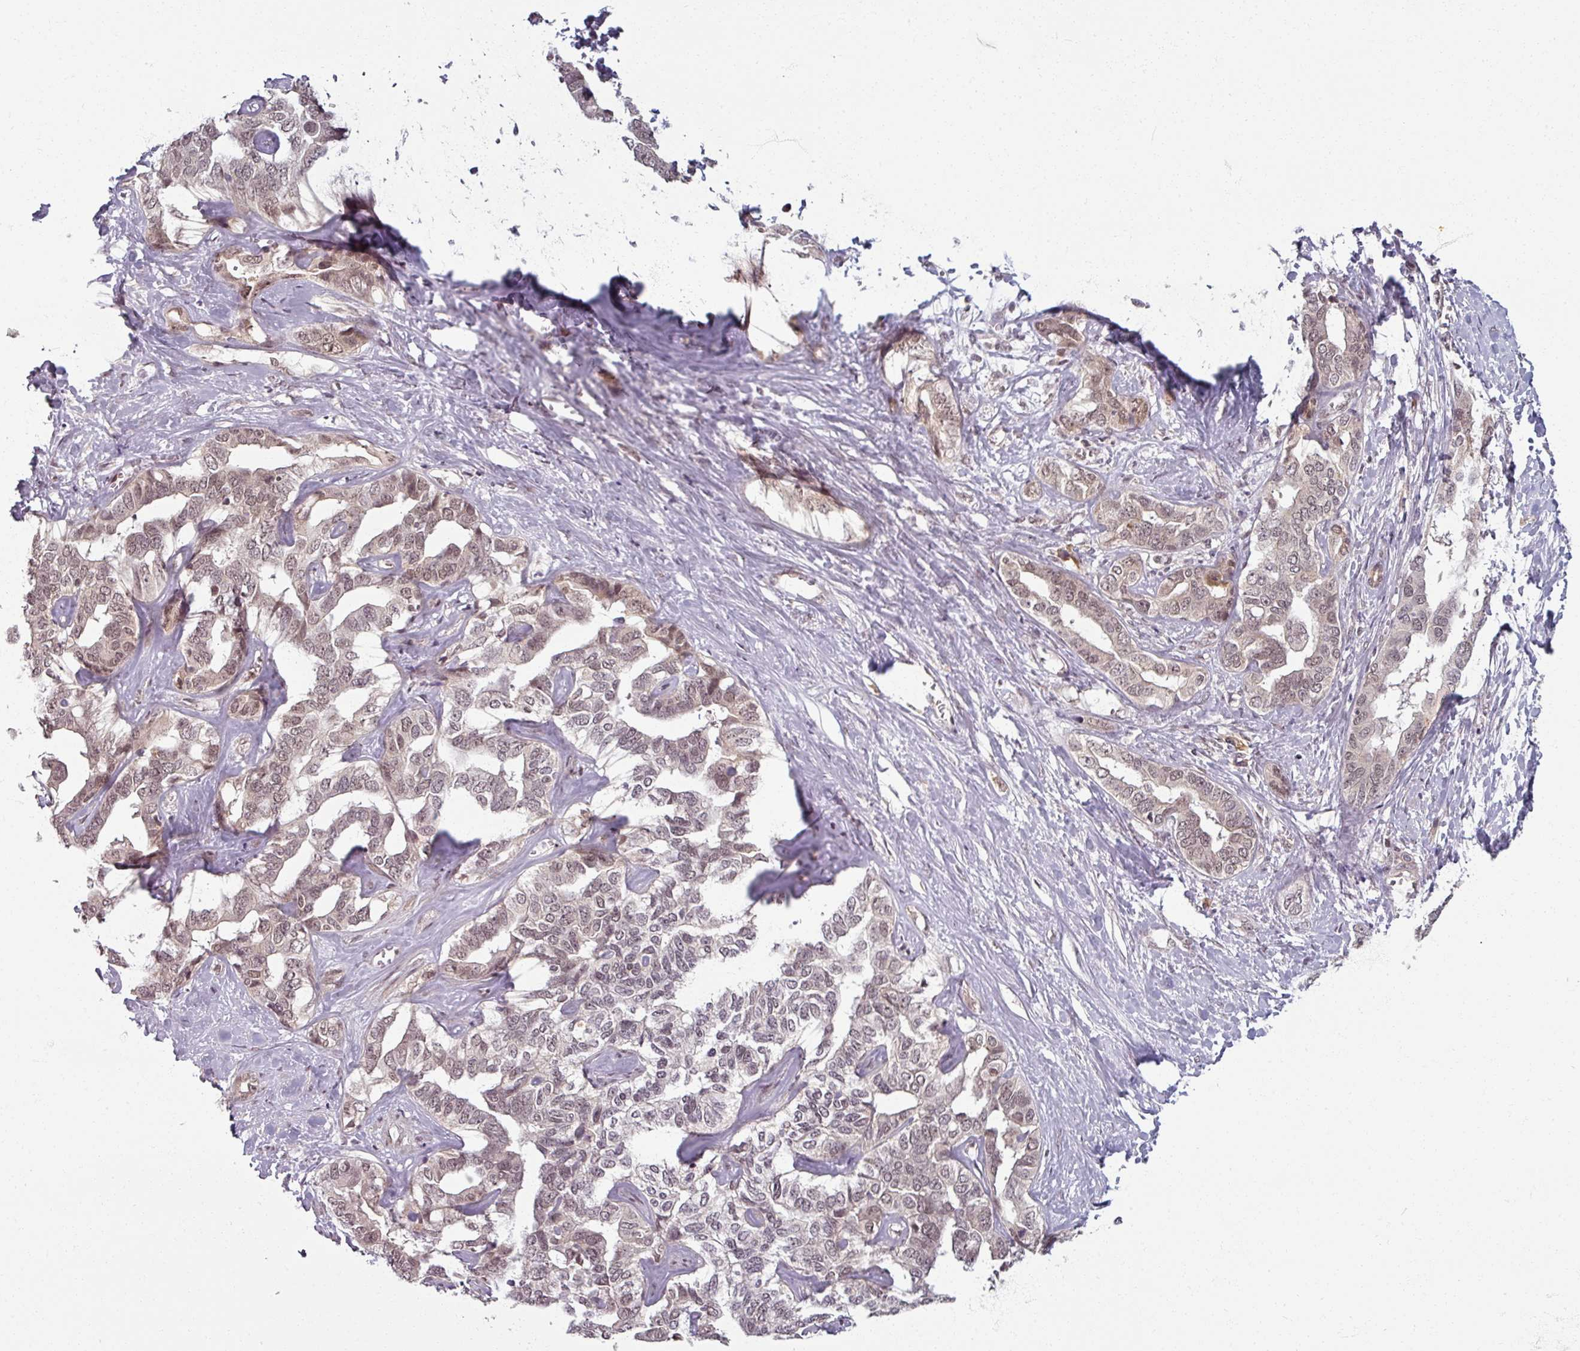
{"staining": {"intensity": "weak", "quantity": "25%-75%", "location": "nuclear"}, "tissue": "liver cancer", "cell_type": "Tumor cells", "image_type": "cancer", "snomed": [{"axis": "morphology", "description": "Cholangiocarcinoma"}, {"axis": "topography", "description": "Liver"}], "caption": "Protein staining by immunohistochemistry demonstrates weak nuclear staining in approximately 25%-75% of tumor cells in cholangiocarcinoma (liver). (DAB (3,3'-diaminobenzidine) IHC with brightfield microscopy, high magnification).", "gene": "POLR2G", "patient": {"sex": "male", "age": 59}}